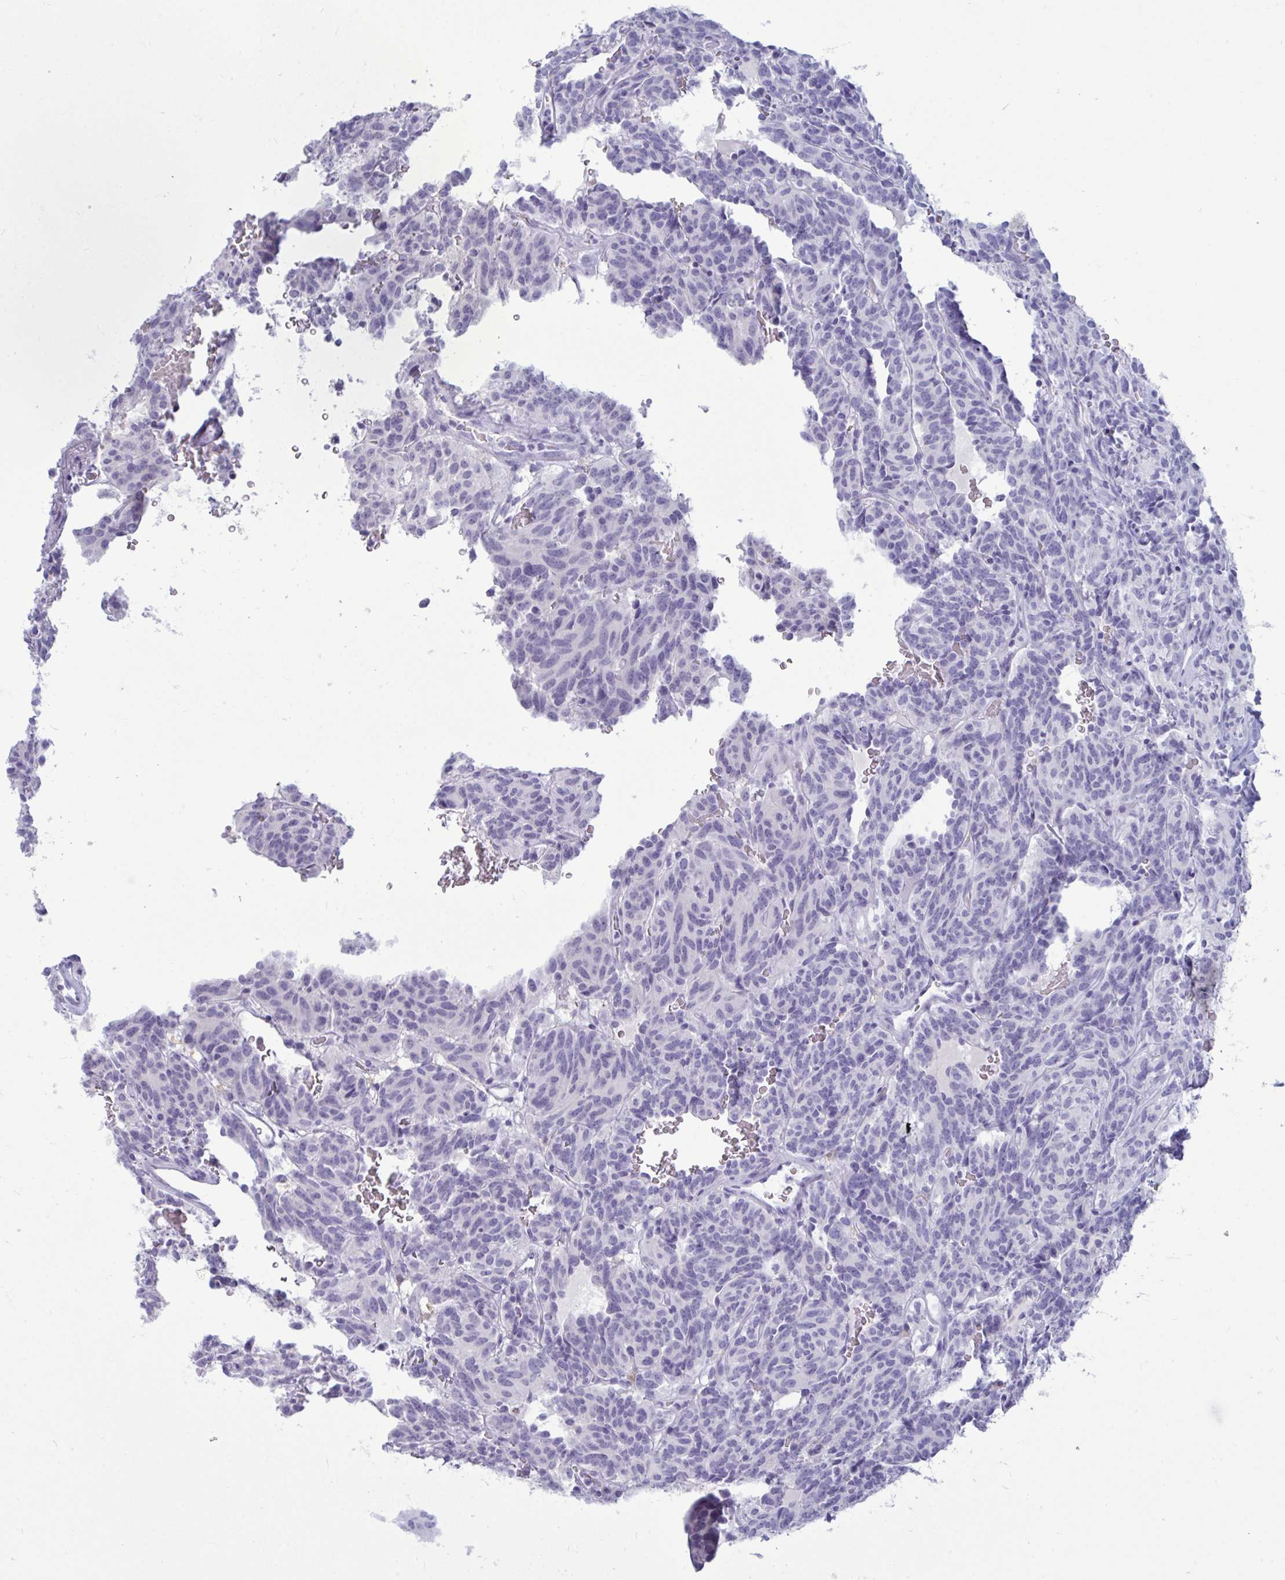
{"staining": {"intensity": "negative", "quantity": "none", "location": "none"}, "tissue": "carcinoid", "cell_type": "Tumor cells", "image_type": "cancer", "snomed": [{"axis": "morphology", "description": "Carcinoid, malignant, NOS"}, {"axis": "topography", "description": "Lung"}], "caption": "DAB (3,3'-diaminobenzidine) immunohistochemical staining of human malignant carcinoid shows no significant positivity in tumor cells.", "gene": "ANKRD60", "patient": {"sex": "female", "age": 61}}